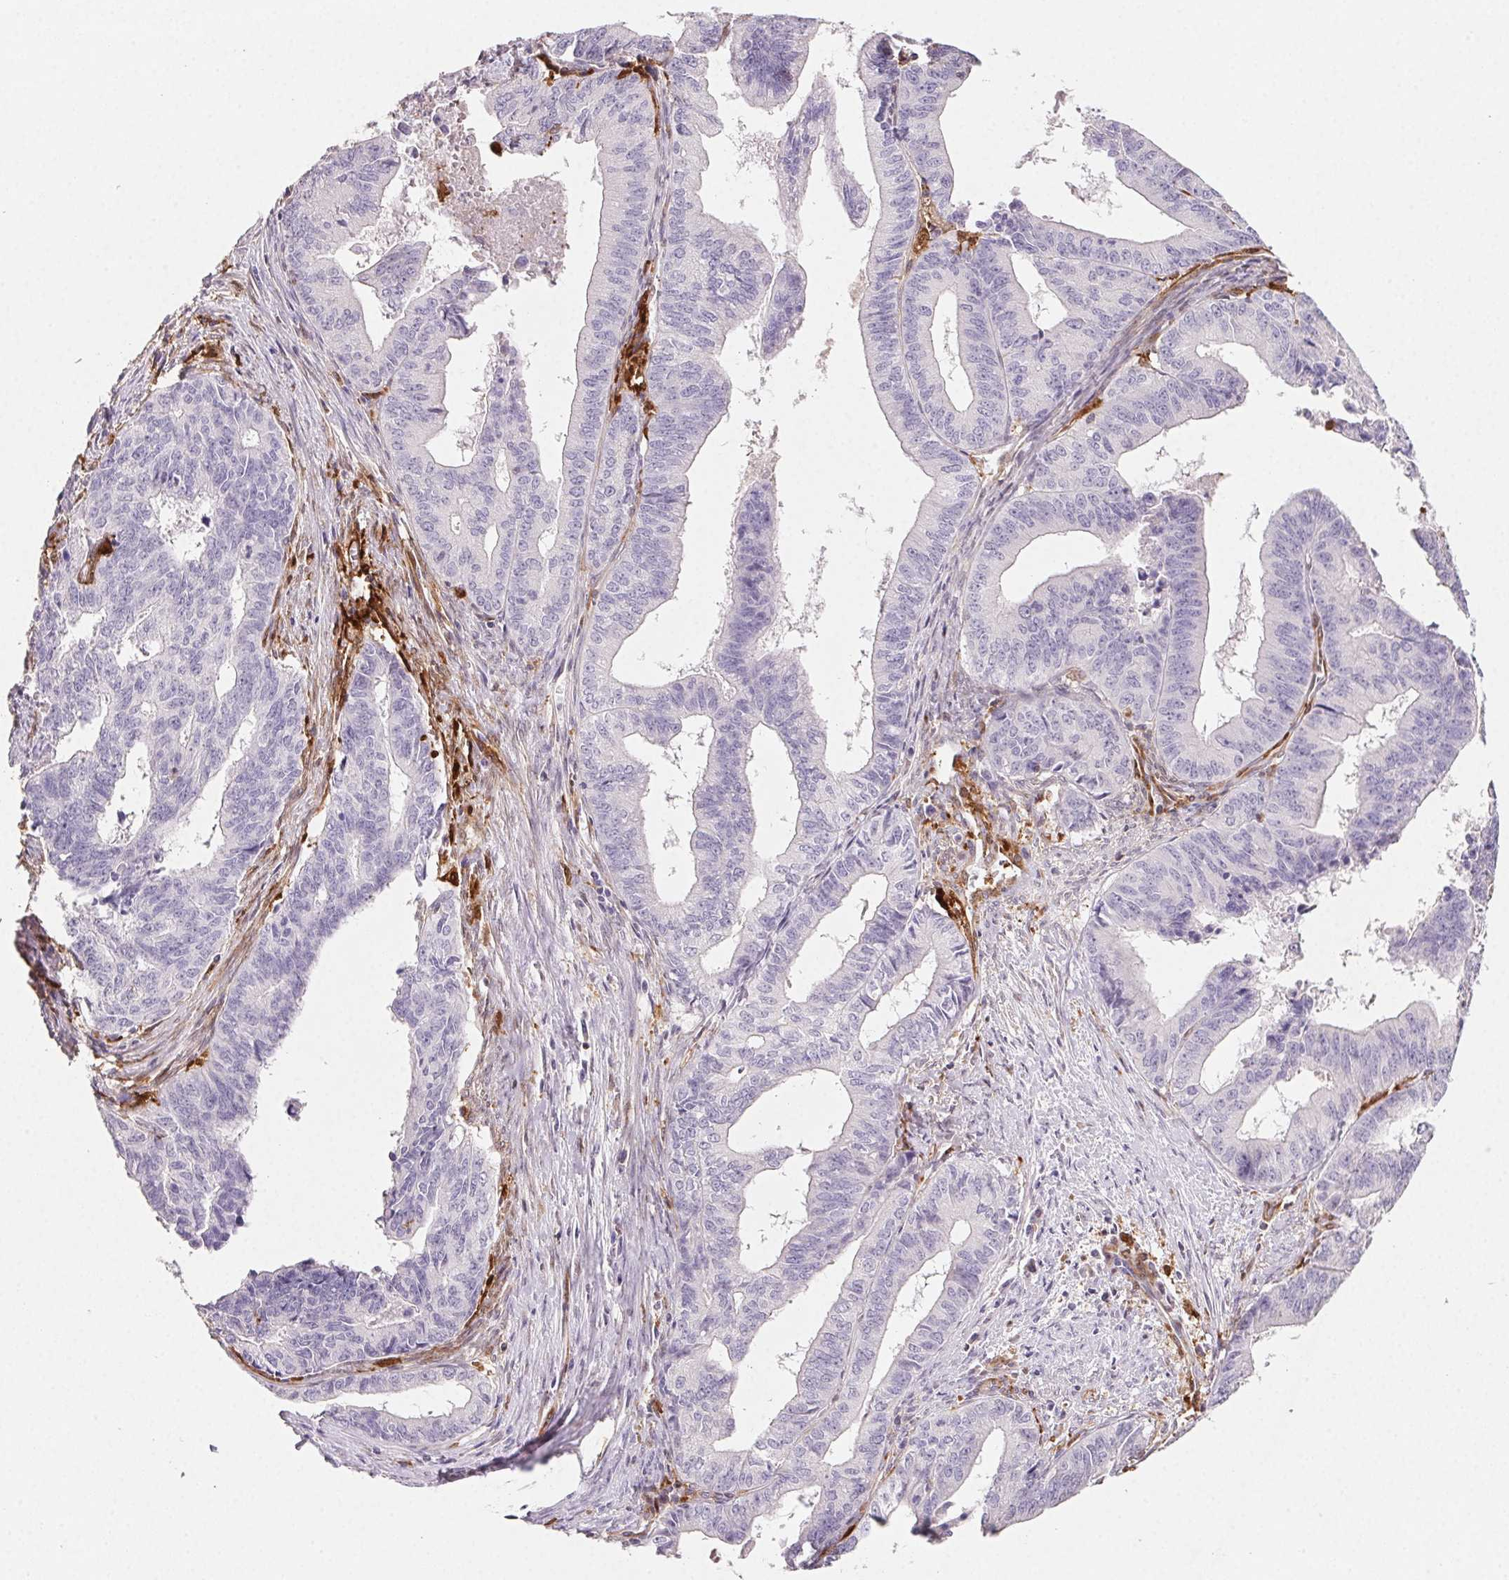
{"staining": {"intensity": "negative", "quantity": "none", "location": "none"}, "tissue": "endometrial cancer", "cell_type": "Tumor cells", "image_type": "cancer", "snomed": [{"axis": "morphology", "description": "Adenocarcinoma, NOS"}, {"axis": "topography", "description": "Endometrium"}], "caption": "Human adenocarcinoma (endometrial) stained for a protein using immunohistochemistry (IHC) displays no staining in tumor cells.", "gene": "GBP1", "patient": {"sex": "female", "age": 65}}